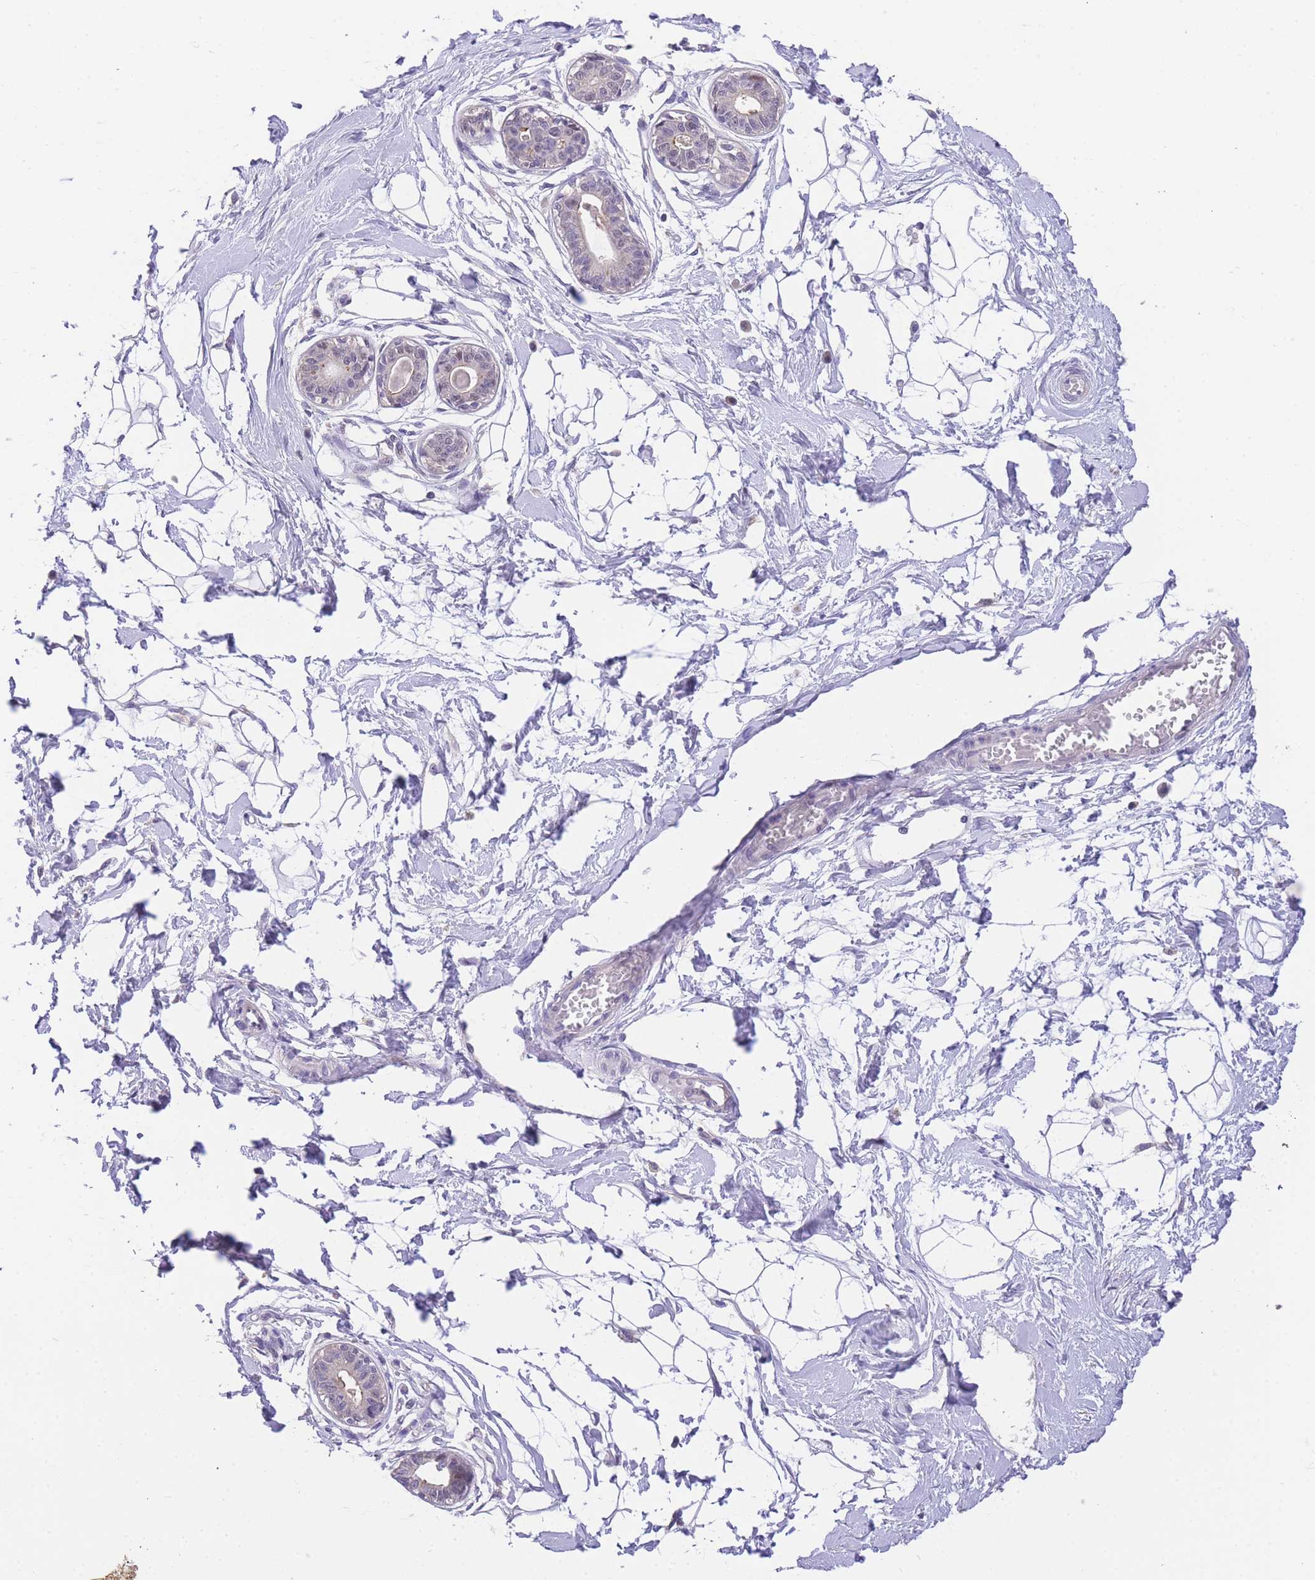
{"staining": {"intensity": "negative", "quantity": "none", "location": "none"}, "tissue": "breast", "cell_type": "Adipocytes", "image_type": "normal", "snomed": [{"axis": "morphology", "description": "Normal tissue, NOS"}, {"axis": "topography", "description": "Breast"}], "caption": "Protein analysis of benign breast exhibits no significant staining in adipocytes. (DAB IHC visualized using brightfield microscopy, high magnification).", "gene": "SLC35F2", "patient": {"sex": "female", "age": 45}}